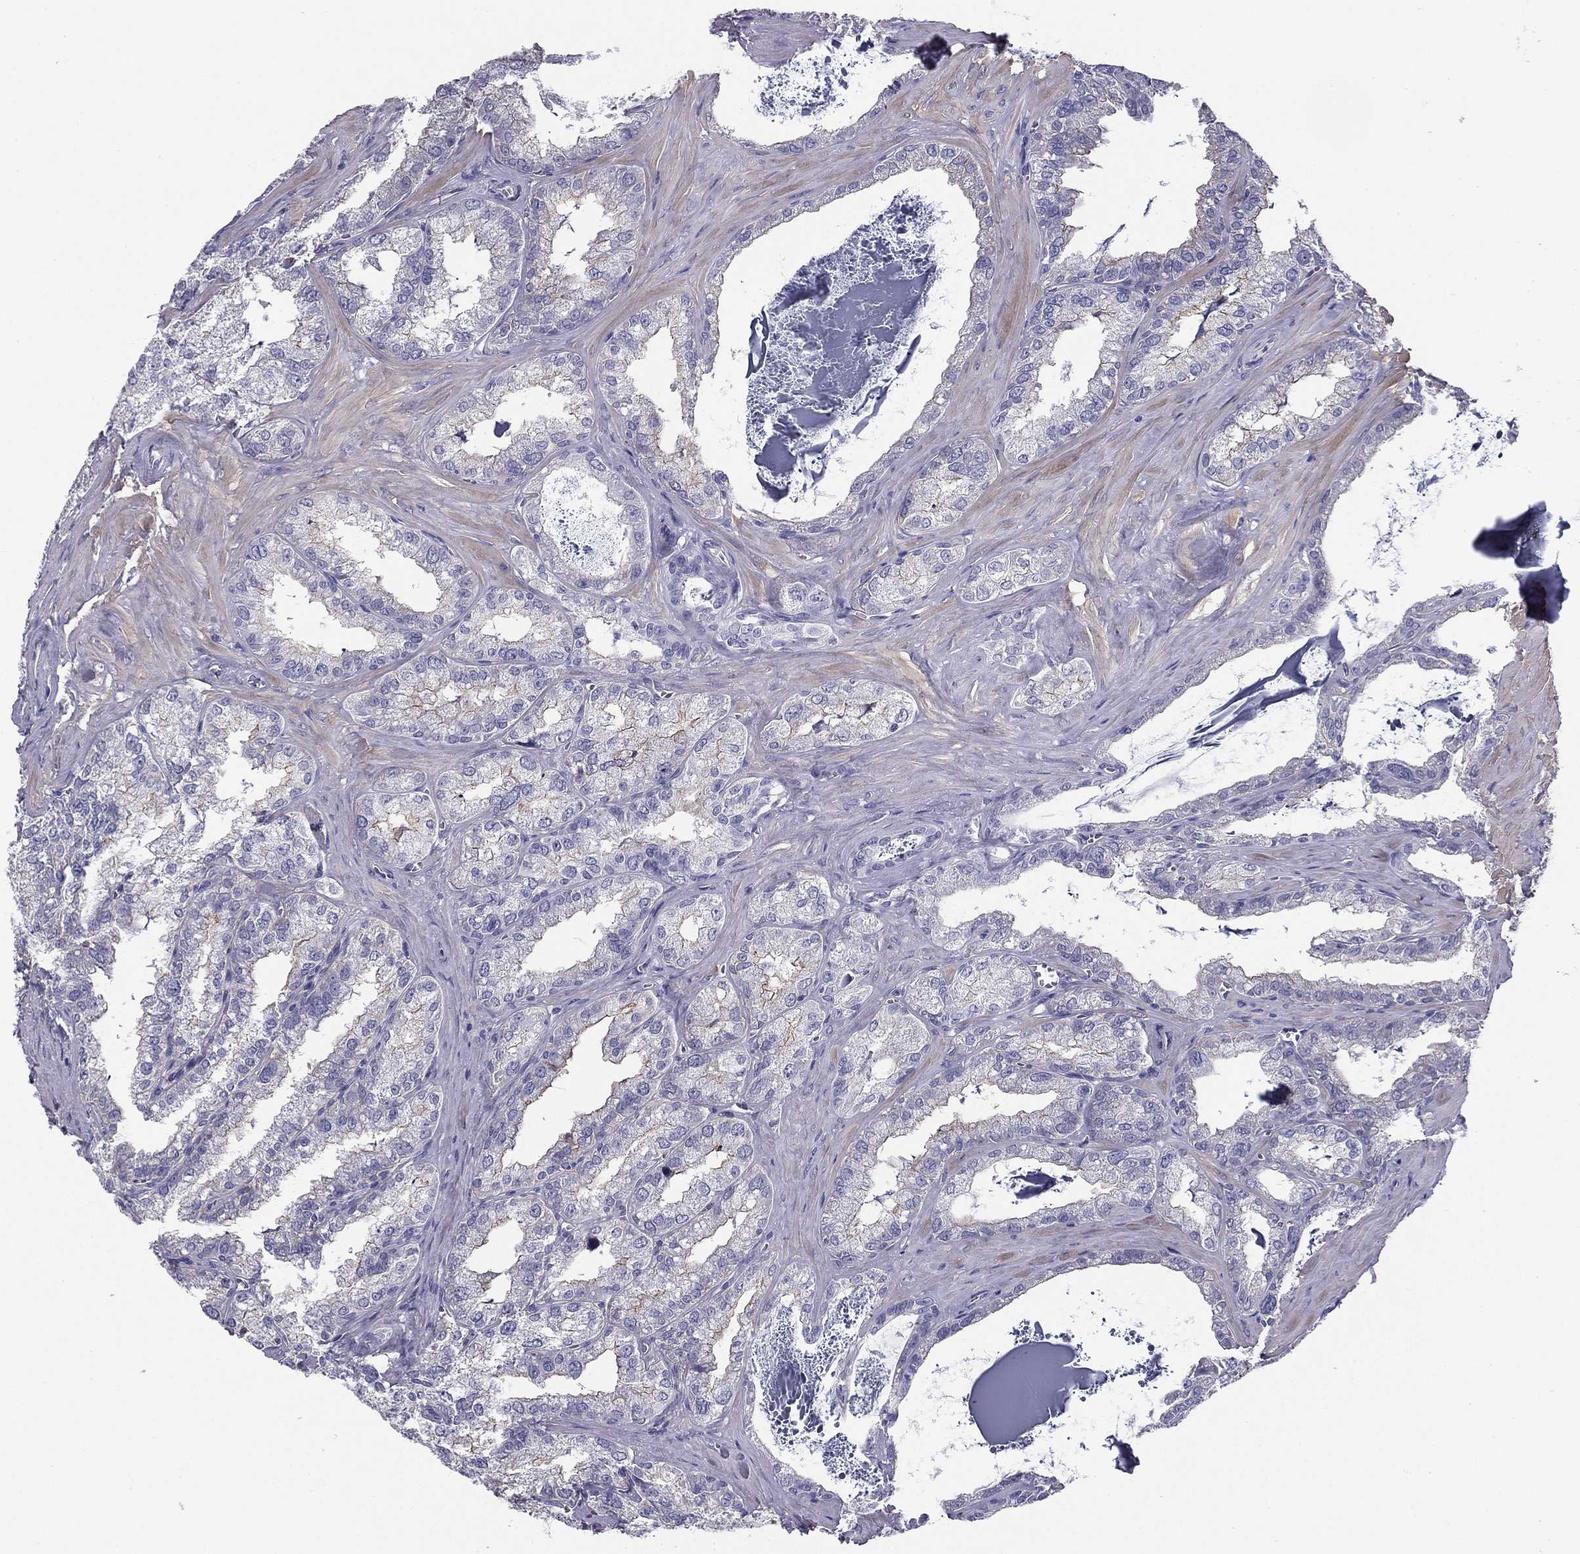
{"staining": {"intensity": "moderate", "quantity": "25%-75%", "location": "cytoplasmic/membranous"}, "tissue": "seminal vesicle", "cell_type": "Glandular cells", "image_type": "normal", "snomed": [{"axis": "morphology", "description": "Normal tissue, NOS"}, {"axis": "topography", "description": "Seminal veicle"}], "caption": "Brown immunohistochemical staining in unremarkable seminal vesicle displays moderate cytoplasmic/membranous positivity in about 25%-75% of glandular cells.", "gene": "FLNC", "patient": {"sex": "male", "age": 57}}